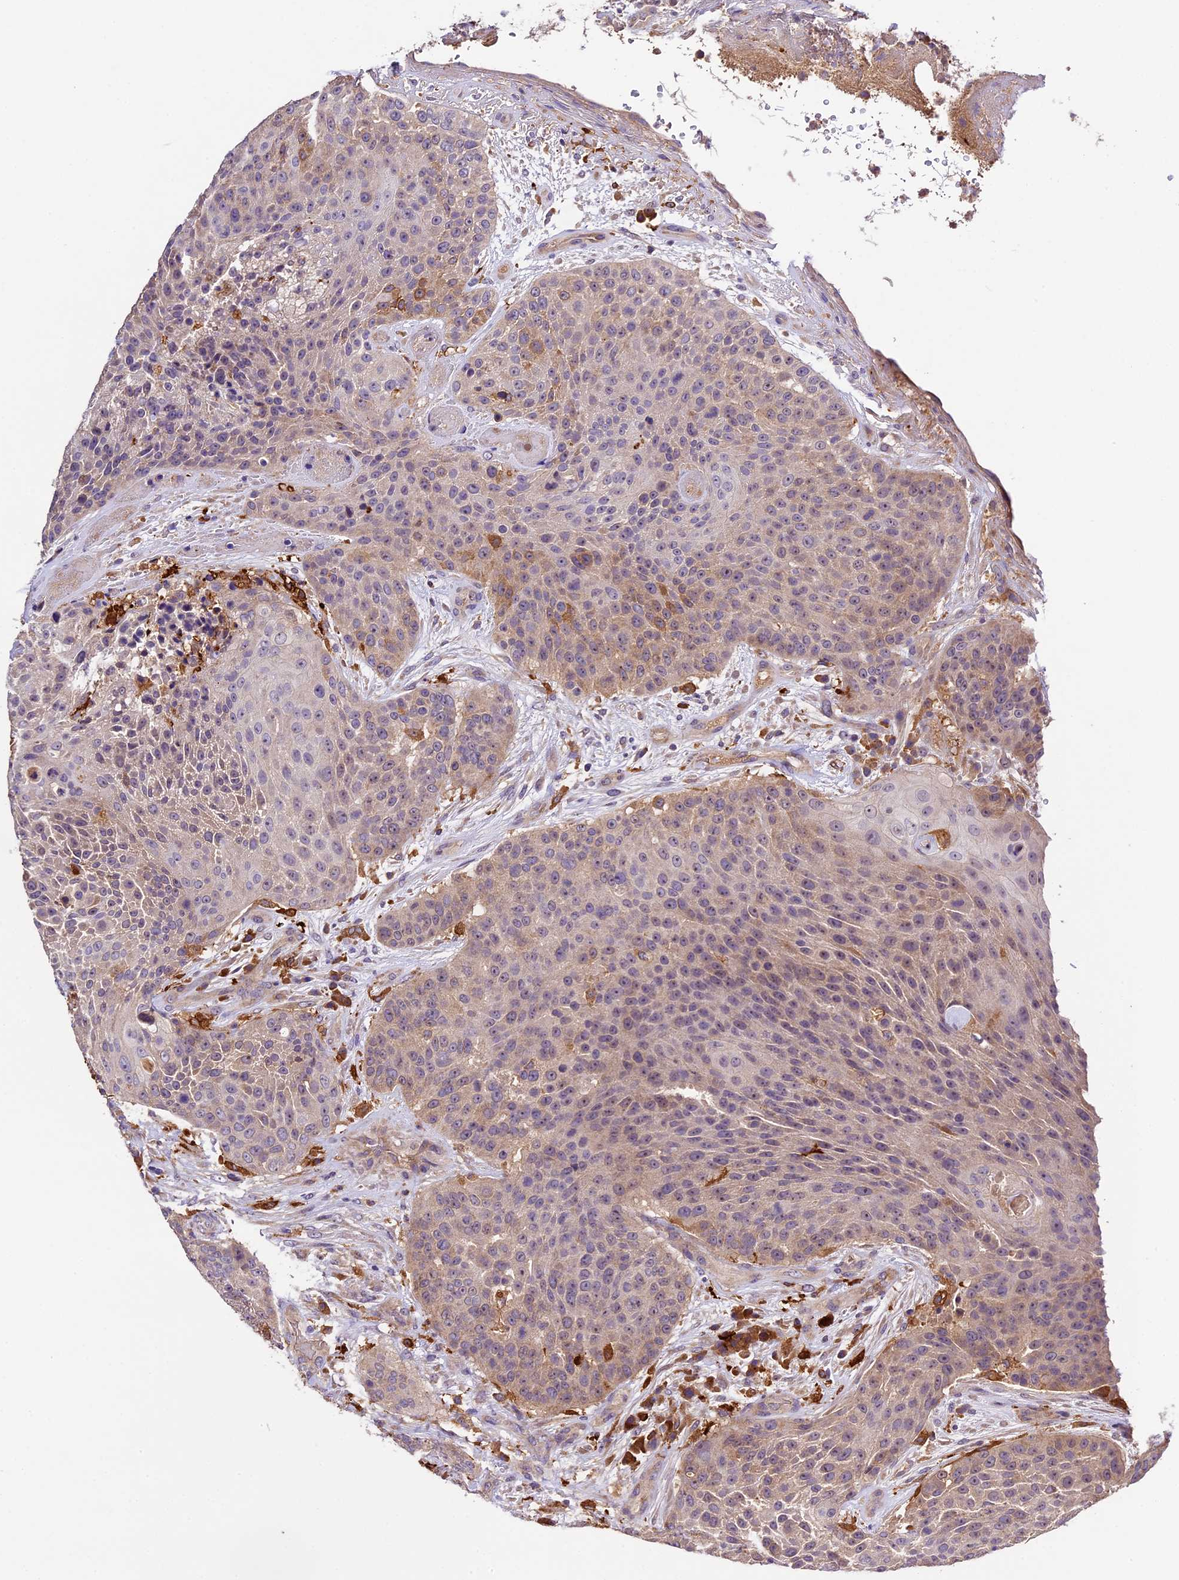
{"staining": {"intensity": "weak", "quantity": "<25%", "location": "cytoplasmic/membranous"}, "tissue": "urothelial cancer", "cell_type": "Tumor cells", "image_type": "cancer", "snomed": [{"axis": "morphology", "description": "Urothelial carcinoma, High grade"}, {"axis": "topography", "description": "Urinary bladder"}], "caption": "Image shows no protein staining in tumor cells of urothelial carcinoma (high-grade) tissue.", "gene": "CILP2", "patient": {"sex": "female", "age": 63}}